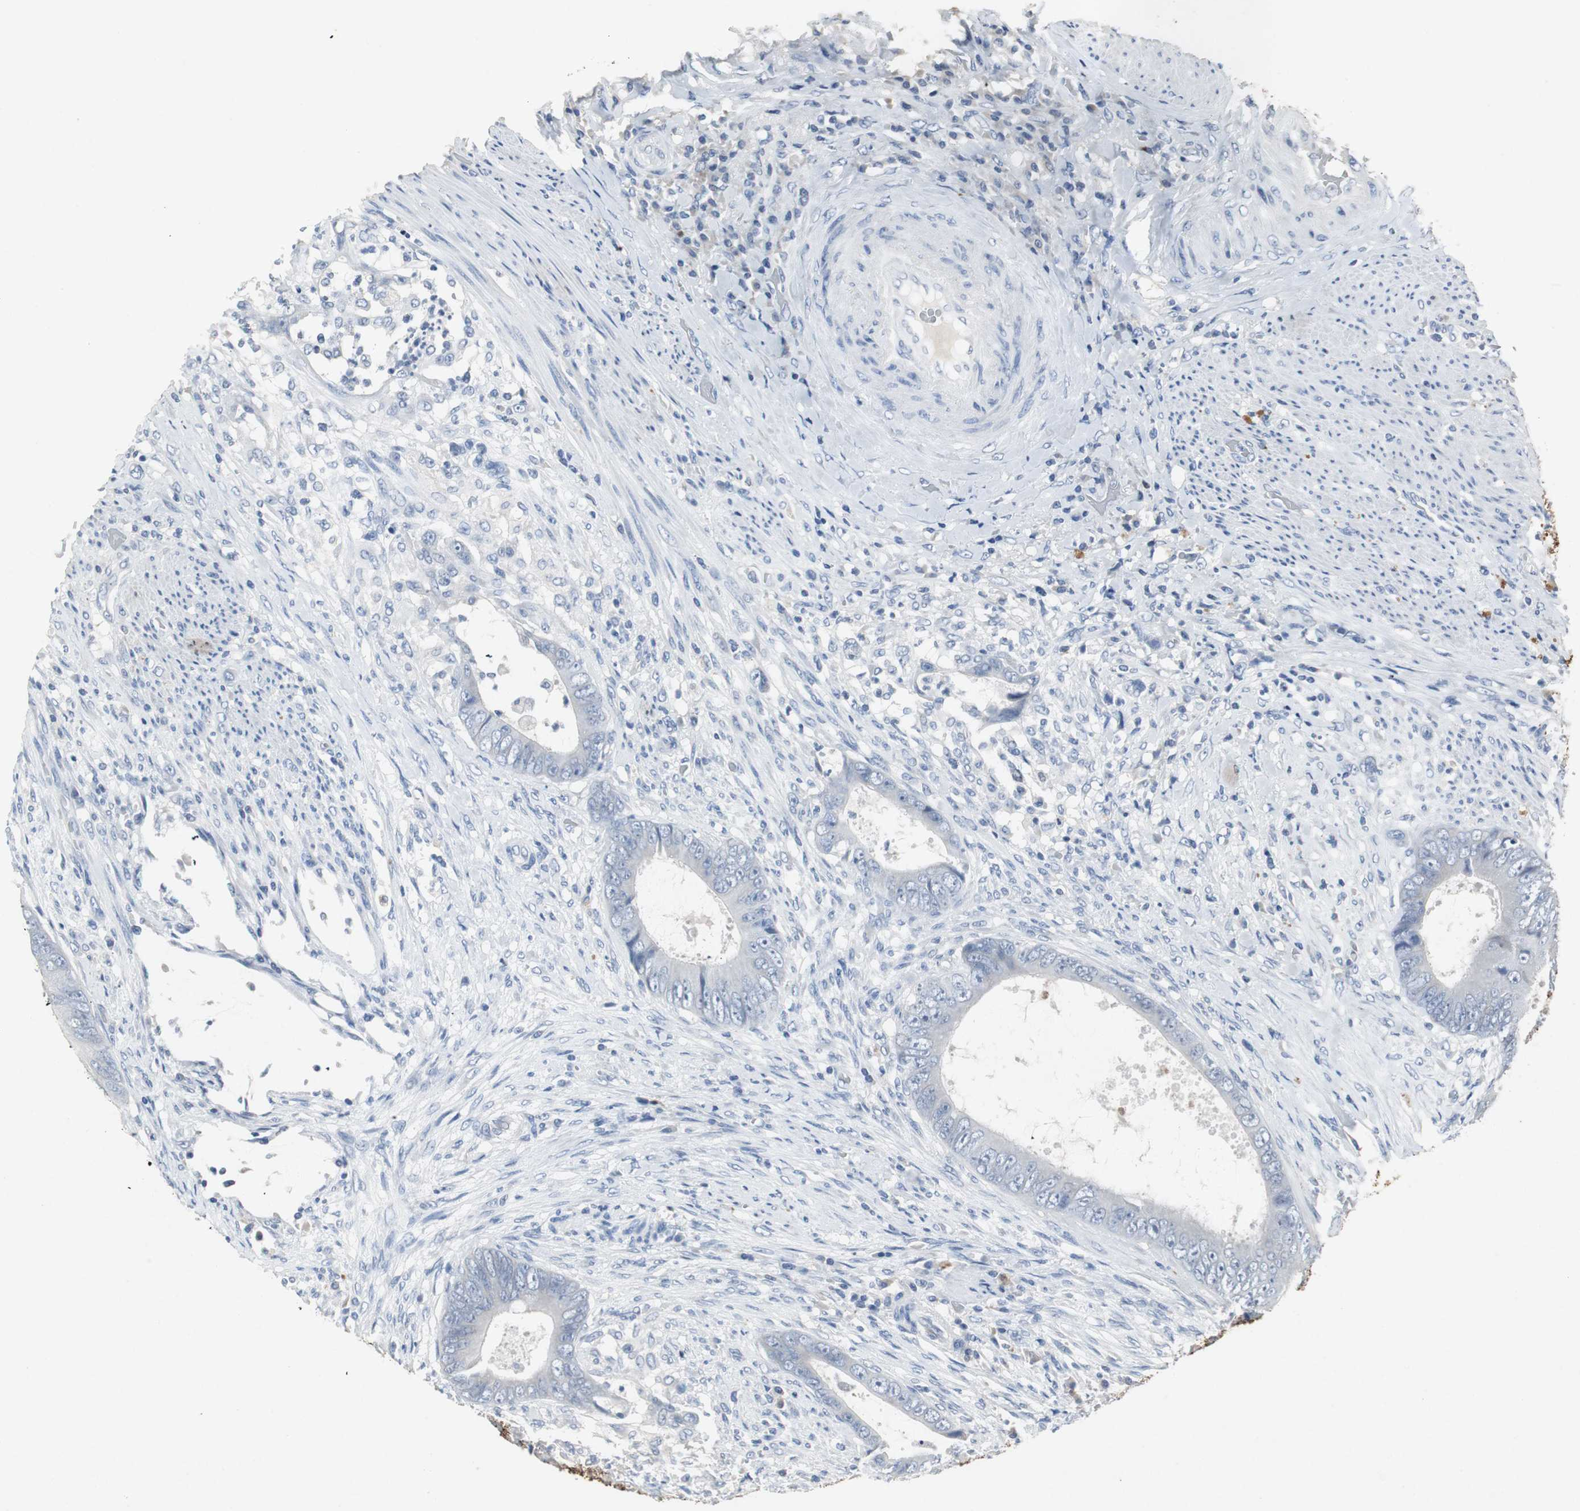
{"staining": {"intensity": "negative", "quantity": "none", "location": "none"}, "tissue": "colorectal cancer", "cell_type": "Tumor cells", "image_type": "cancer", "snomed": [{"axis": "morphology", "description": "Adenocarcinoma, NOS"}, {"axis": "topography", "description": "Rectum"}], "caption": "The immunohistochemistry photomicrograph has no significant staining in tumor cells of colorectal cancer (adenocarcinoma) tissue.", "gene": "LRP2", "patient": {"sex": "female", "age": 77}}